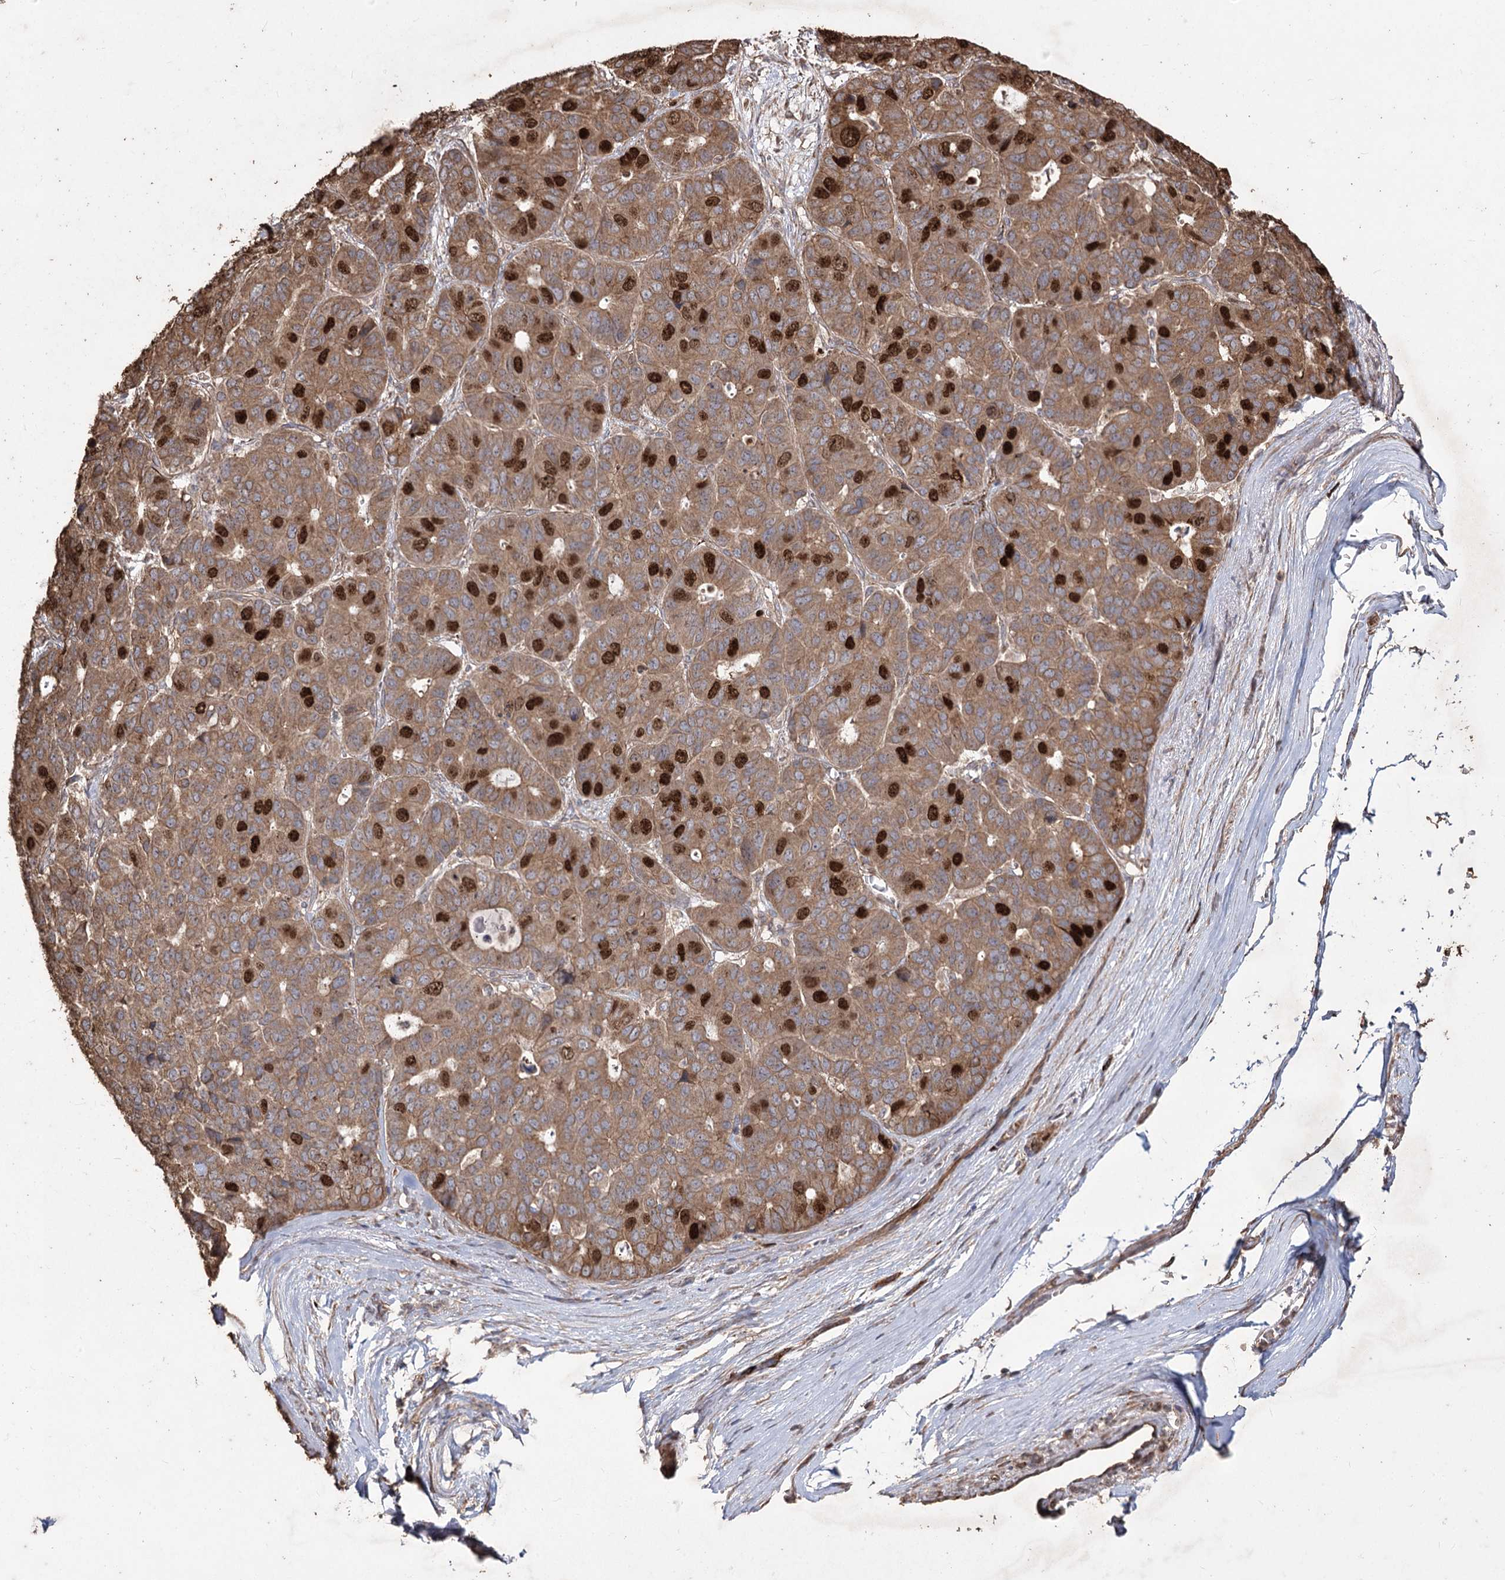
{"staining": {"intensity": "moderate", "quantity": ">75%", "location": "cytoplasmic/membranous,nuclear"}, "tissue": "pancreatic cancer", "cell_type": "Tumor cells", "image_type": "cancer", "snomed": [{"axis": "morphology", "description": "Adenocarcinoma, NOS"}, {"axis": "topography", "description": "Pancreas"}], "caption": "A histopathology image of human adenocarcinoma (pancreatic) stained for a protein exhibits moderate cytoplasmic/membranous and nuclear brown staining in tumor cells.", "gene": "PRC1", "patient": {"sex": "male", "age": 50}}